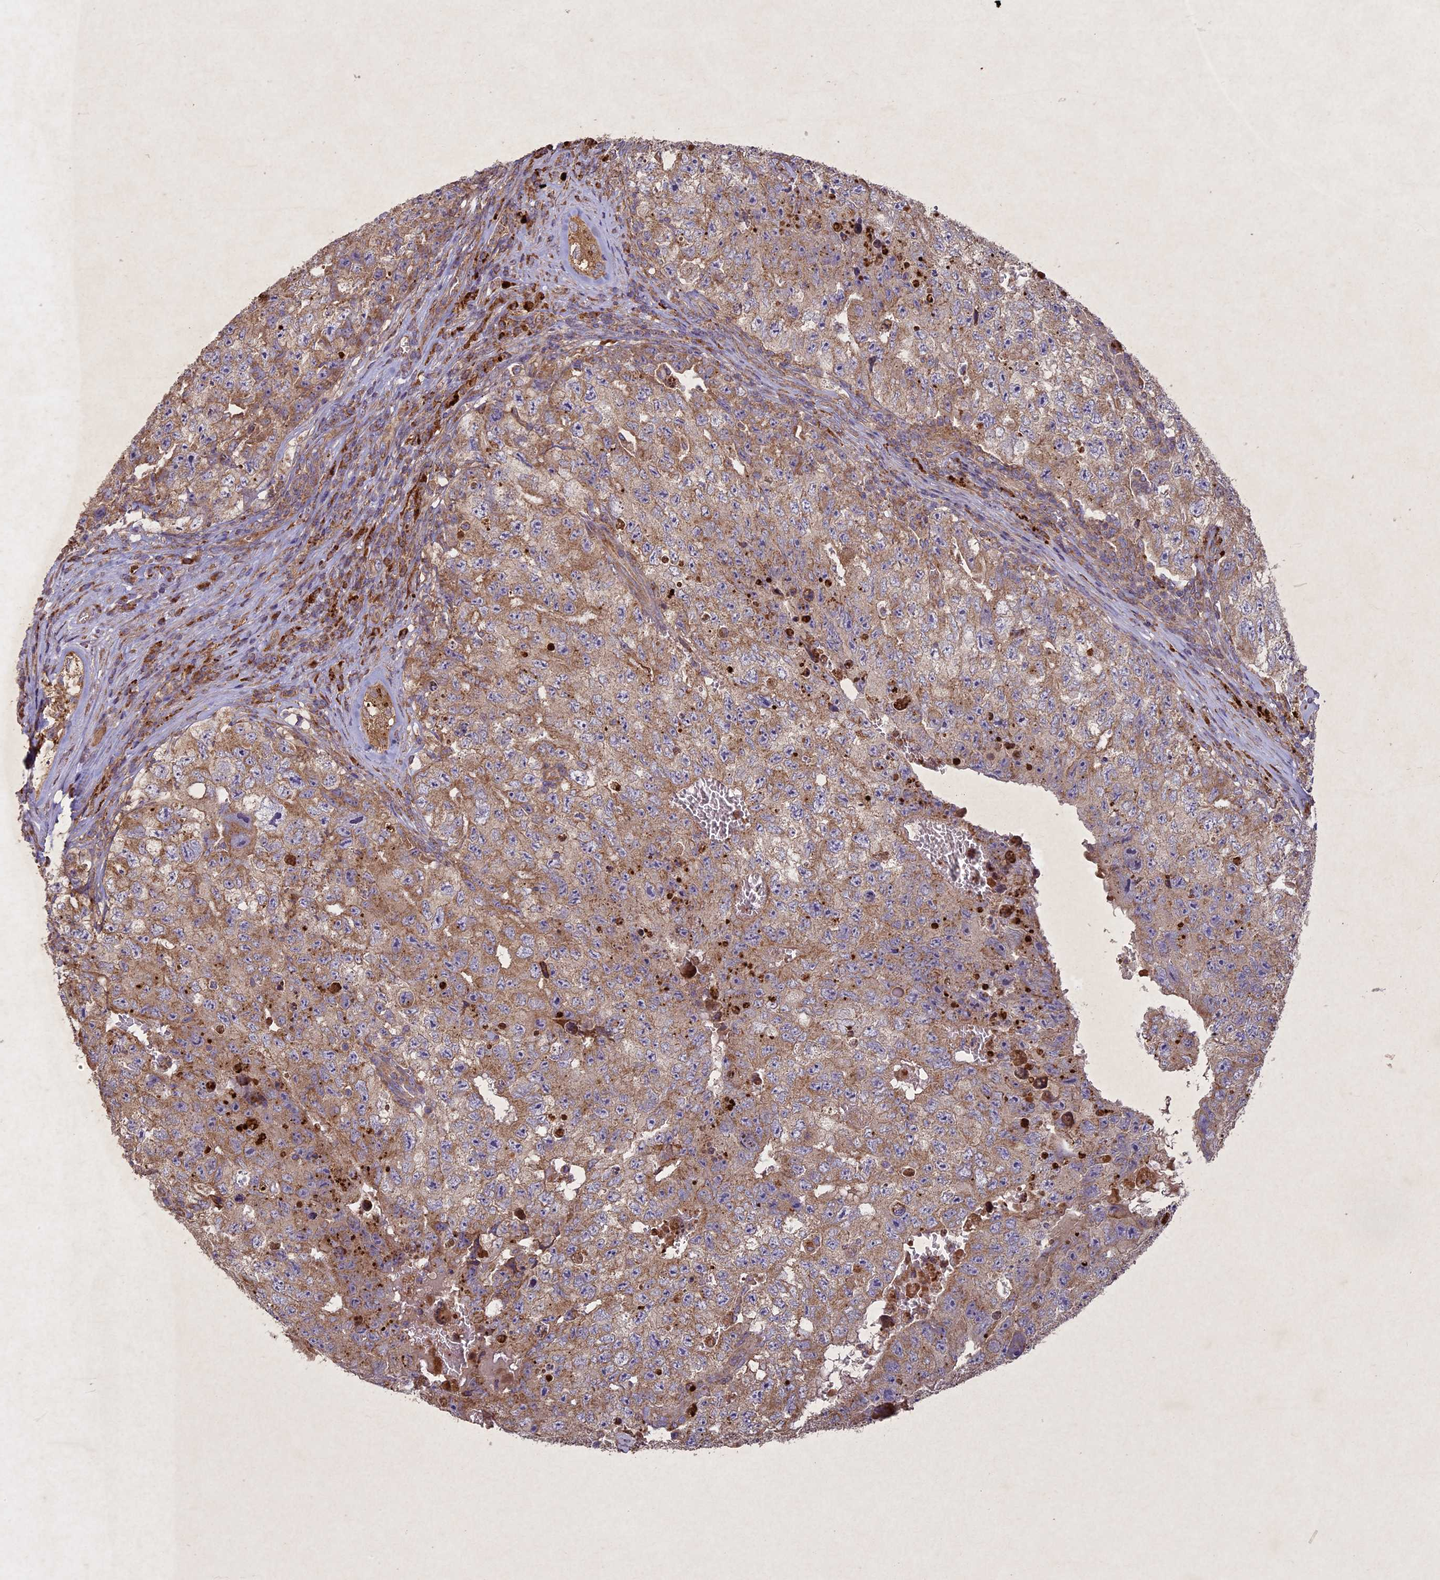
{"staining": {"intensity": "moderate", "quantity": "25%-75%", "location": "cytoplasmic/membranous"}, "tissue": "testis cancer", "cell_type": "Tumor cells", "image_type": "cancer", "snomed": [{"axis": "morphology", "description": "Carcinoma, Embryonal, NOS"}, {"axis": "topography", "description": "Testis"}], "caption": "Tumor cells display moderate cytoplasmic/membranous expression in approximately 25%-75% of cells in testis cancer (embryonal carcinoma). Nuclei are stained in blue.", "gene": "CIAO2B", "patient": {"sex": "male", "age": 17}}